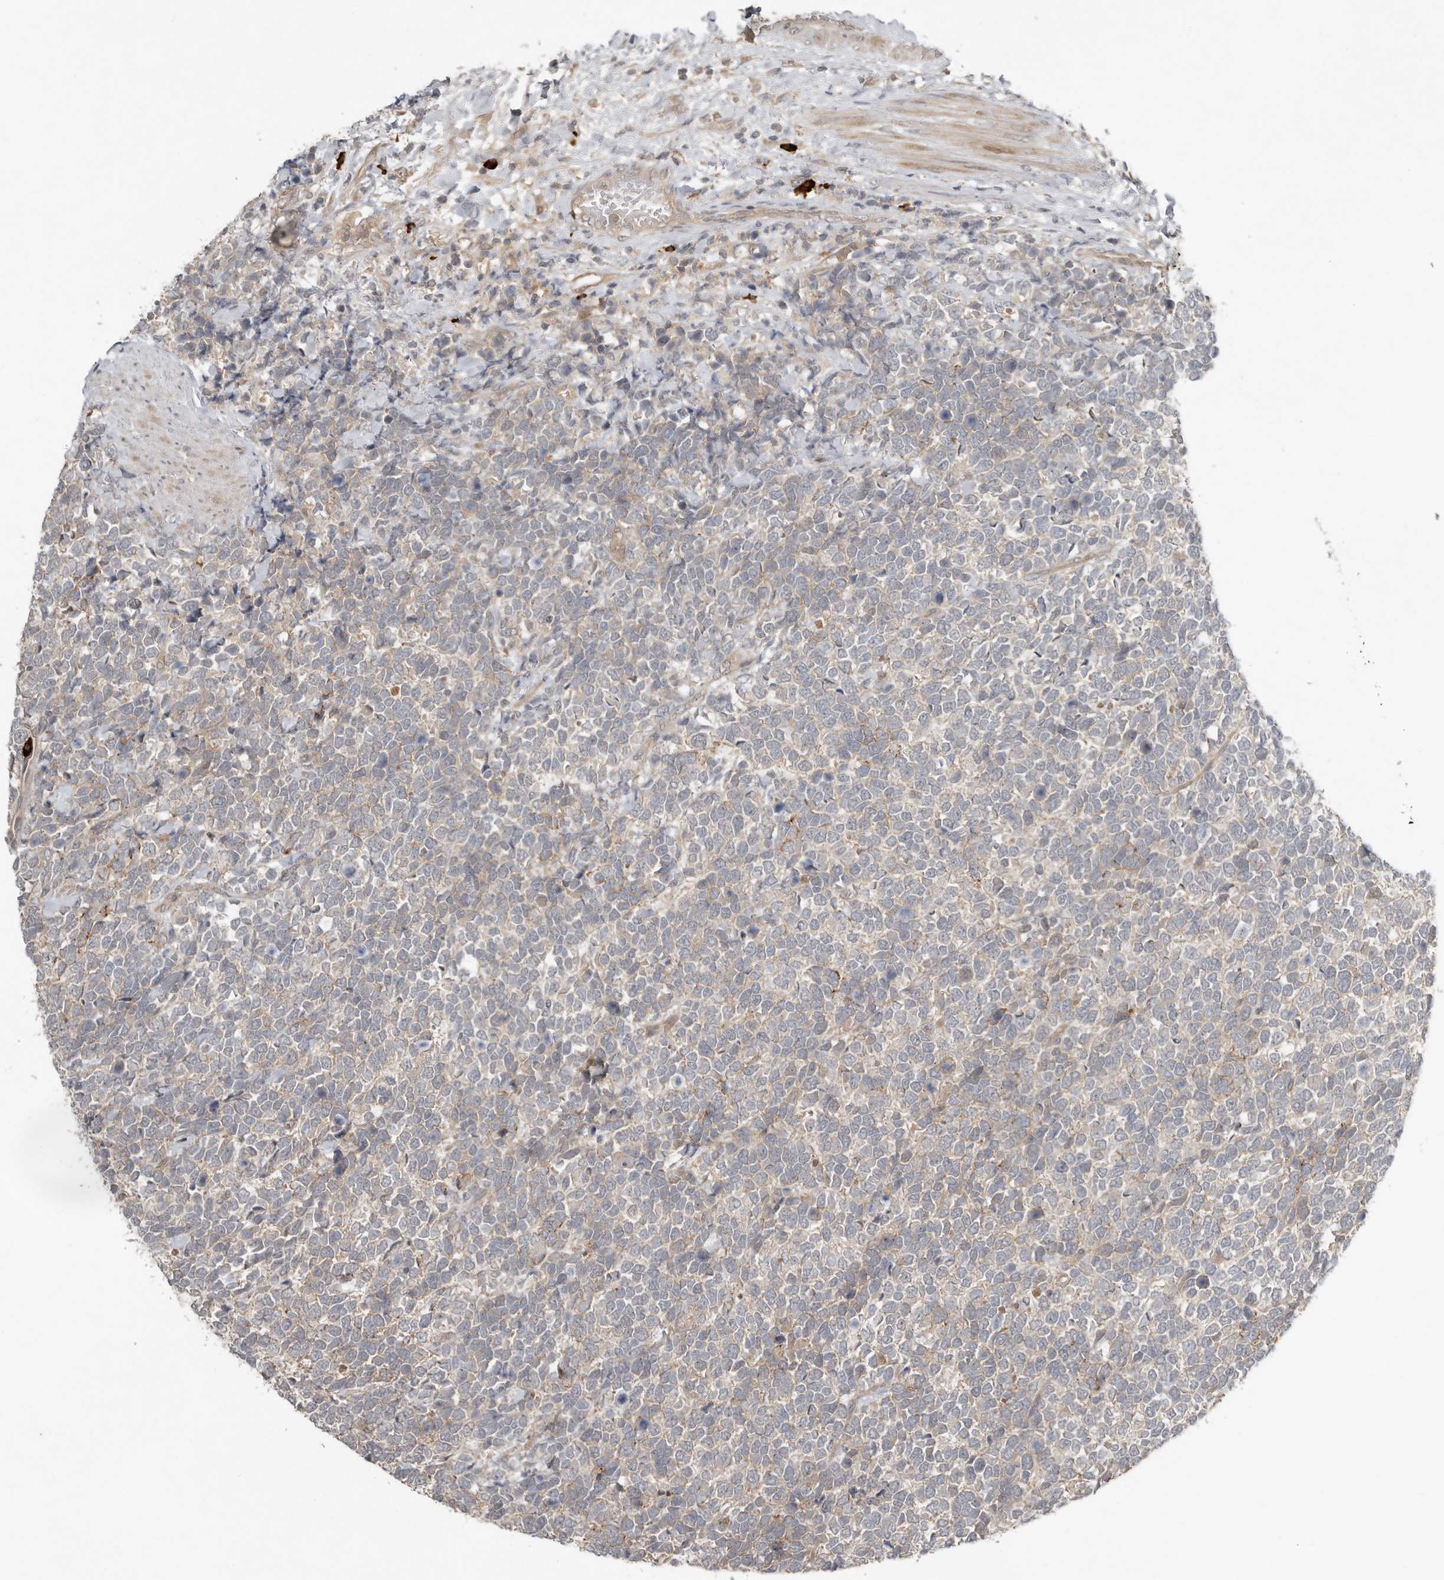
{"staining": {"intensity": "negative", "quantity": "none", "location": "none"}, "tissue": "urothelial cancer", "cell_type": "Tumor cells", "image_type": "cancer", "snomed": [{"axis": "morphology", "description": "Urothelial carcinoma, High grade"}, {"axis": "topography", "description": "Urinary bladder"}], "caption": "Image shows no significant protein positivity in tumor cells of high-grade urothelial carcinoma.", "gene": "TEAD3", "patient": {"sex": "female", "age": 82}}